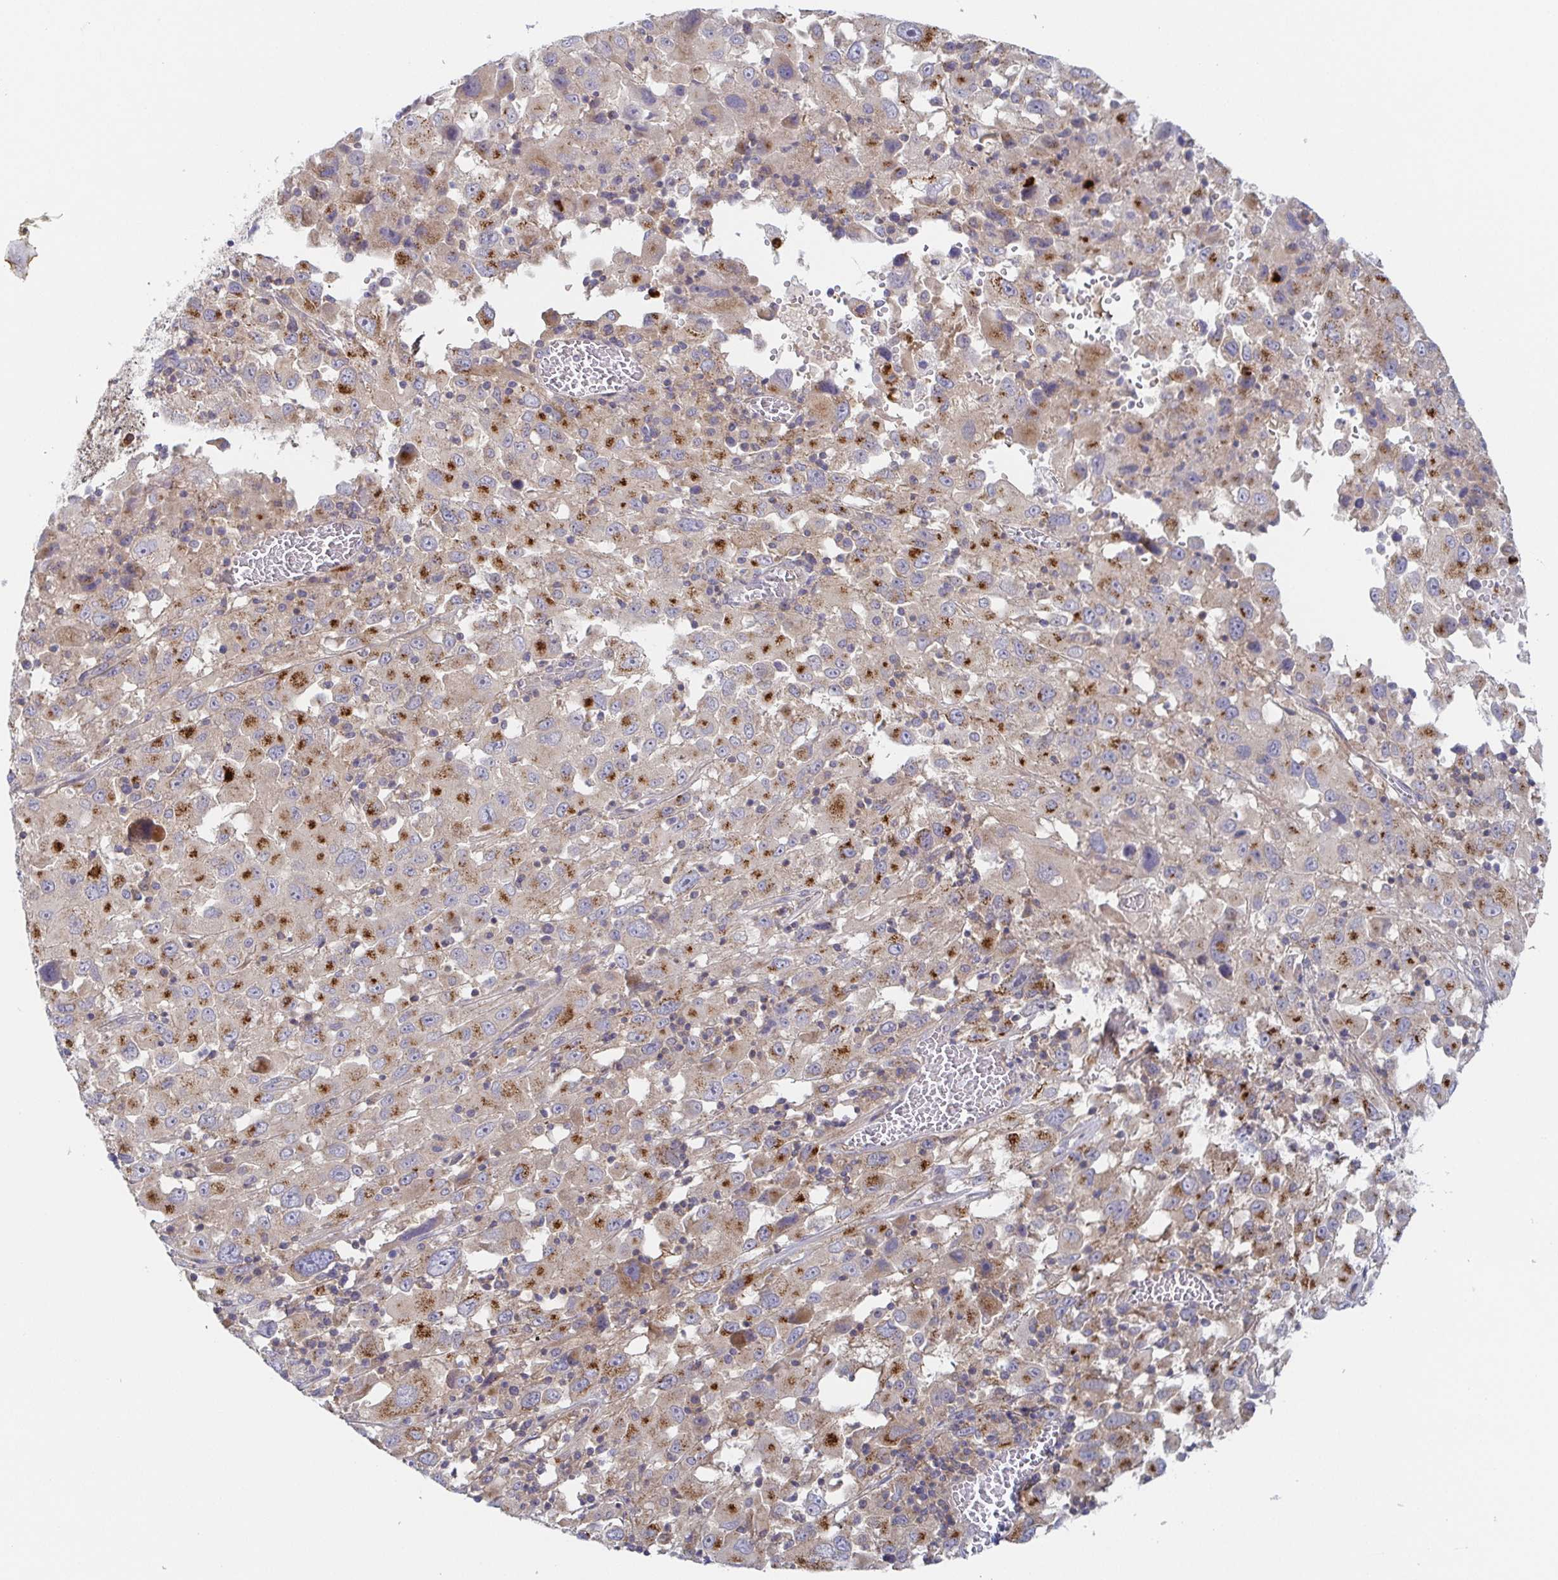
{"staining": {"intensity": "strong", "quantity": "25%-75%", "location": "cytoplasmic/membranous"}, "tissue": "melanoma", "cell_type": "Tumor cells", "image_type": "cancer", "snomed": [{"axis": "morphology", "description": "Malignant melanoma, Metastatic site"}, {"axis": "topography", "description": "Soft tissue"}], "caption": "Melanoma was stained to show a protein in brown. There is high levels of strong cytoplasmic/membranous positivity in about 25%-75% of tumor cells.", "gene": "TUFT1", "patient": {"sex": "male", "age": 50}}